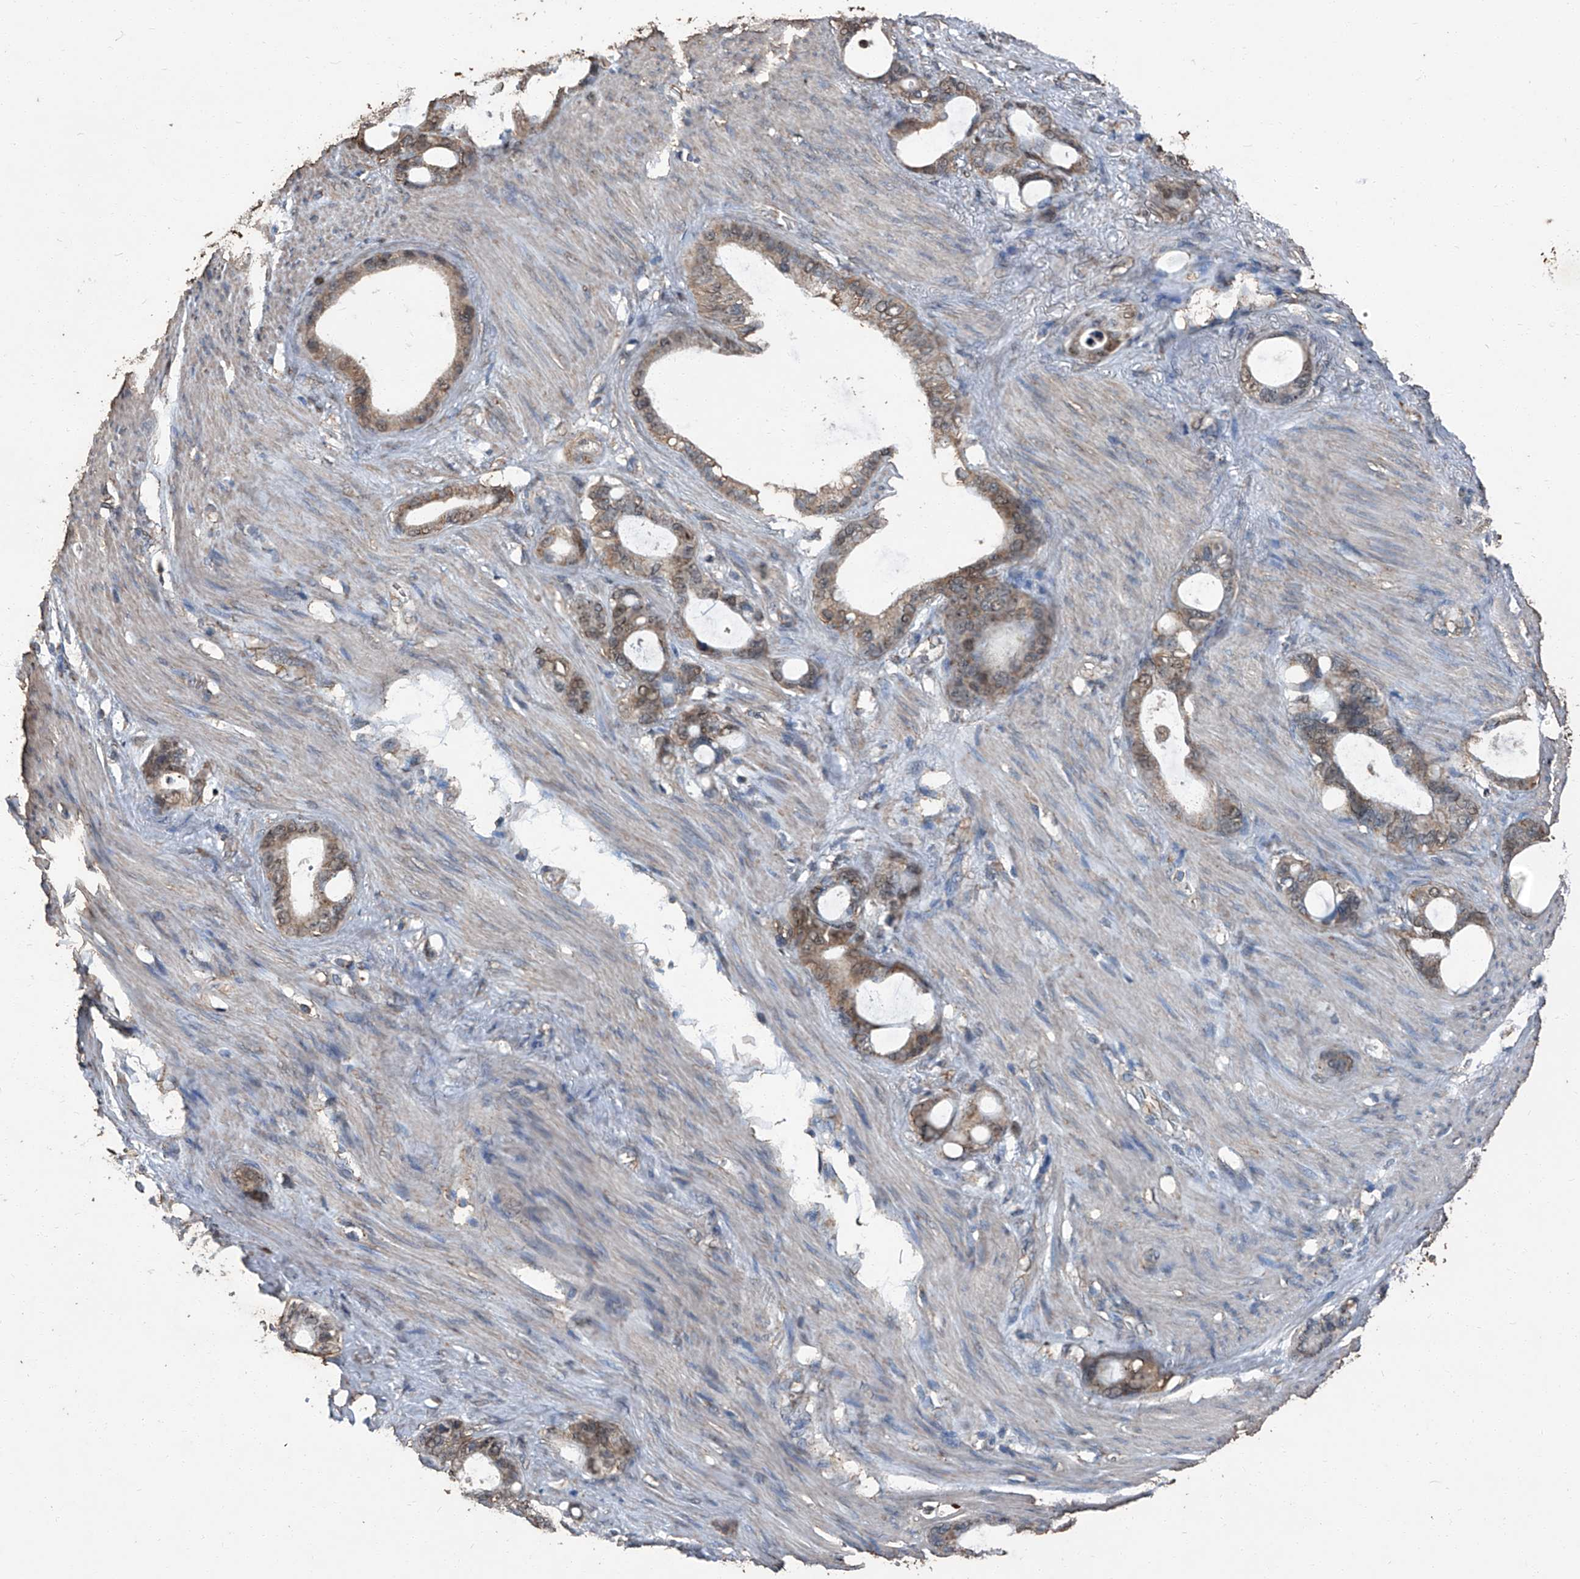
{"staining": {"intensity": "moderate", "quantity": ">75%", "location": "cytoplasmic/membranous"}, "tissue": "stomach cancer", "cell_type": "Tumor cells", "image_type": "cancer", "snomed": [{"axis": "morphology", "description": "Adenocarcinoma, NOS"}, {"axis": "topography", "description": "Stomach"}], "caption": "Brown immunohistochemical staining in stomach adenocarcinoma reveals moderate cytoplasmic/membranous positivity in approximately >75% of tumor cells. (DAB (3,3'-diaminobenzidine) IHC with brightfield microscopy, high magnification).", "gene": "STARD7", "patient": {"sex": "female", "age": 75}}